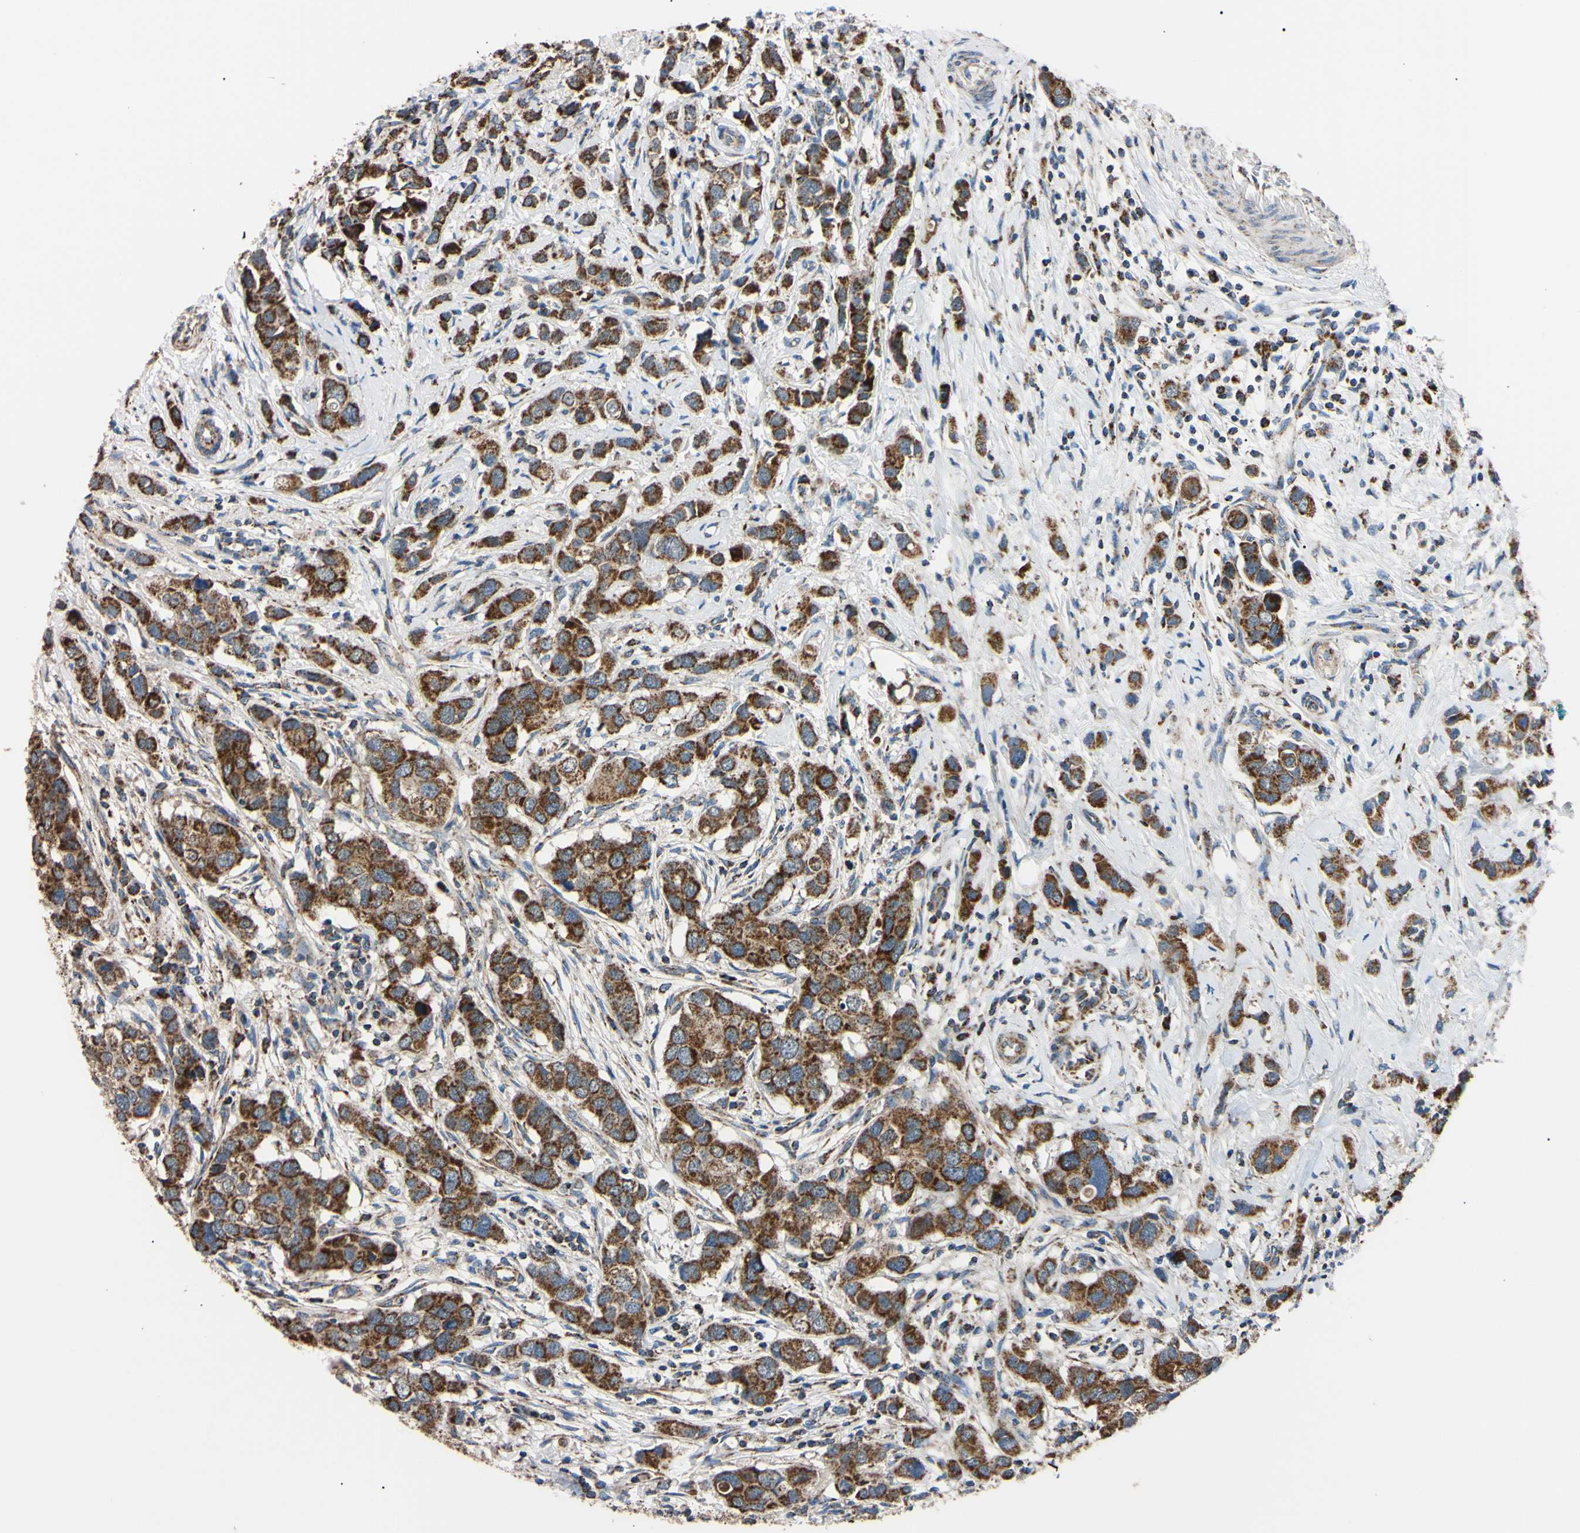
{"staining": {"intensity": "strong", "quantity": ">75%", "location": "cytoplasmic/membranous"}, "tissue": "breast cancer", "cell_type": "Tumor cells", "image_type": "cancer", "snomed": [{"axis": "morphology", "description": "Normal tissue, NOS"}, {"axis": "morphology", "description": "Duct carcinoma"}, {"axis": "topography", "description": "Breast"}], "caption": "DAB (3,3'-diaminobenzidine) immunohistochemical staining of breast cancer (invasive ductal carcinoma) exhibits strong cytoplasmic/membranous protein positivity in about >75% of tumor cells. The staining was performed using DAB (3,3'-diaminobenzidine), with brown indicating positive protein expression. Nuclei are stained blue with hematoxylin.", "gene": "CLPP", "patient": {"sex": "female", "age": 50}}